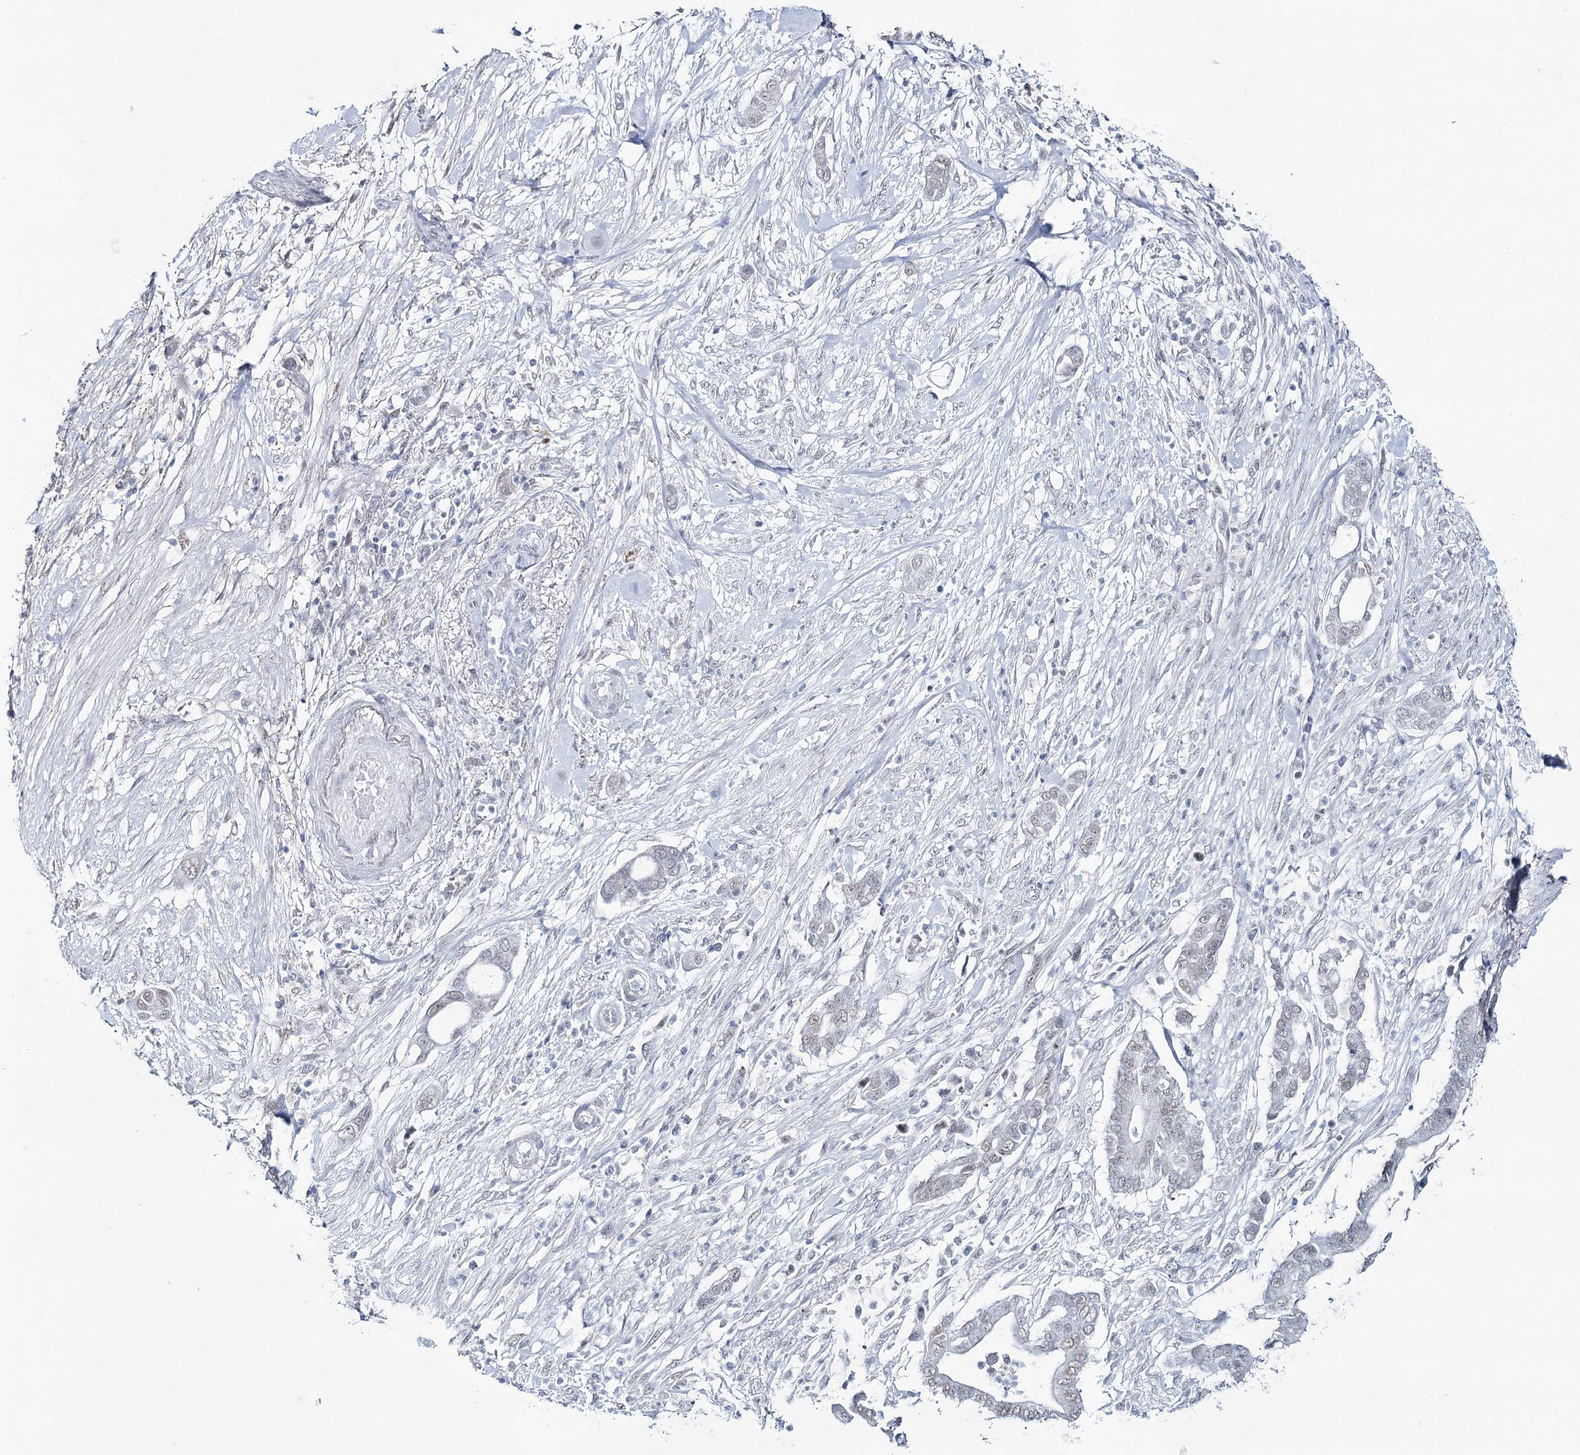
{"staining": {"intensity": "weak", "quantity": ">75%", "location": "nuclear"}, "tissue": "pancreatic cancer", "cell_type": "Tumor cells", "image_type": "cancer", "snomed": [{"axis": "morphology", "description": "Adenocarcinoma, NOS"}, {"axis": "topography", "description": "Pancreas"}], "caption": "The immunohistochemical stain highlights weak nuclear expression in tumor cells of pancreatic adenocarcinoma tissue.", "gene": "ZC3H8", "patient": {"sex": "male", "age": 68}}